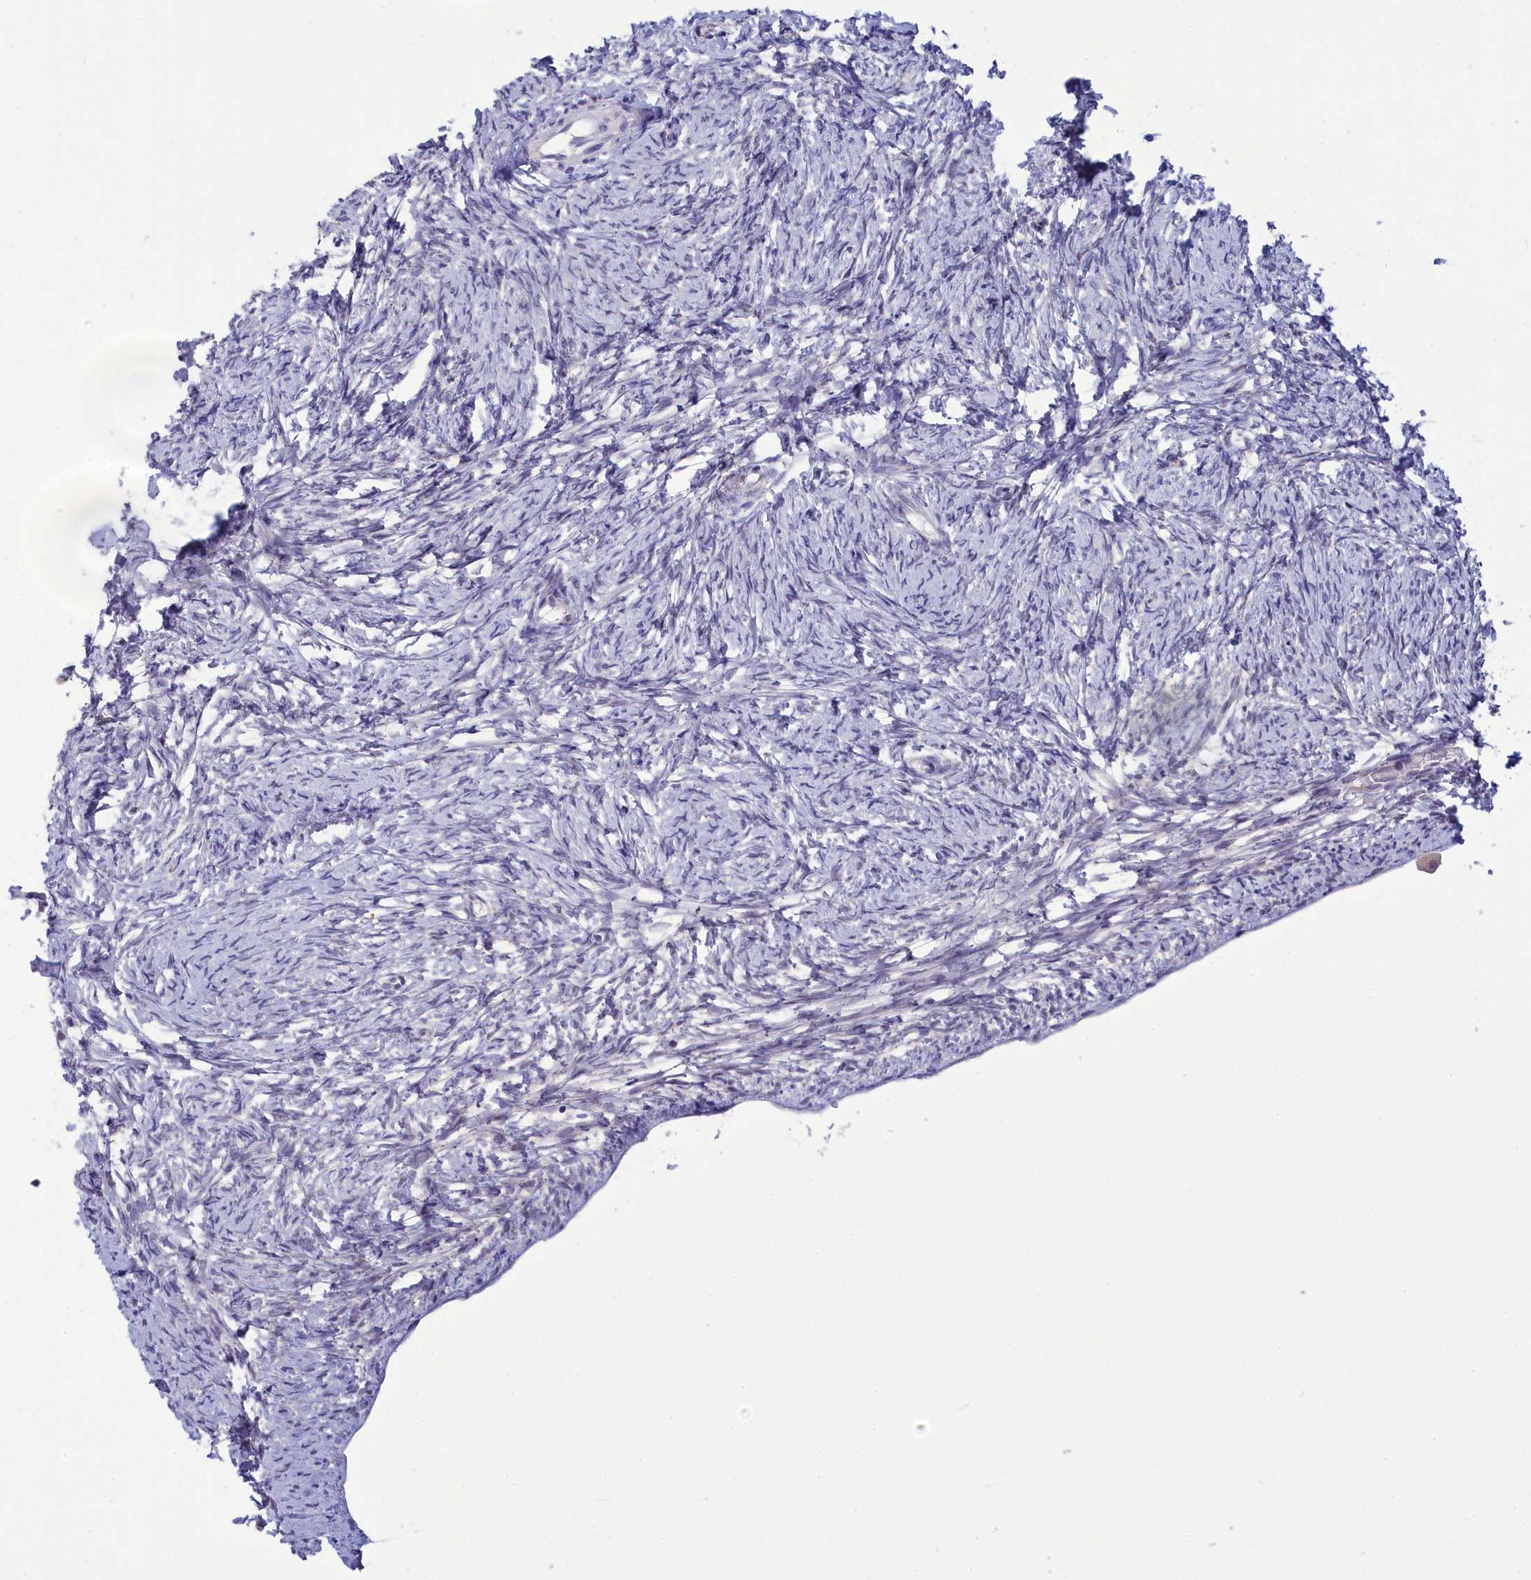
{"staining": {"intensity": "negative", "quantity": "none", "location": "none"}, "tissue": "ovary", "cell_type": "Ovarian stroma cells", "image_type": "normal", "snomed": [{"axis": "morphology", "description": "Normal tissue, NOS"}, {"axis": "topography", "description": "Ovary"}], "caption": "DAB (3,3'-diaminobenzidine) immunohistochemical staining of benign human ovary shows no significant expression in ovarian stroma cells. (DAB (3,3'-diaminobenzidine) immunohistochemistry, high magnification).", "gene": "KCTD14", "patient": {"sex": "female", "age": 34}}